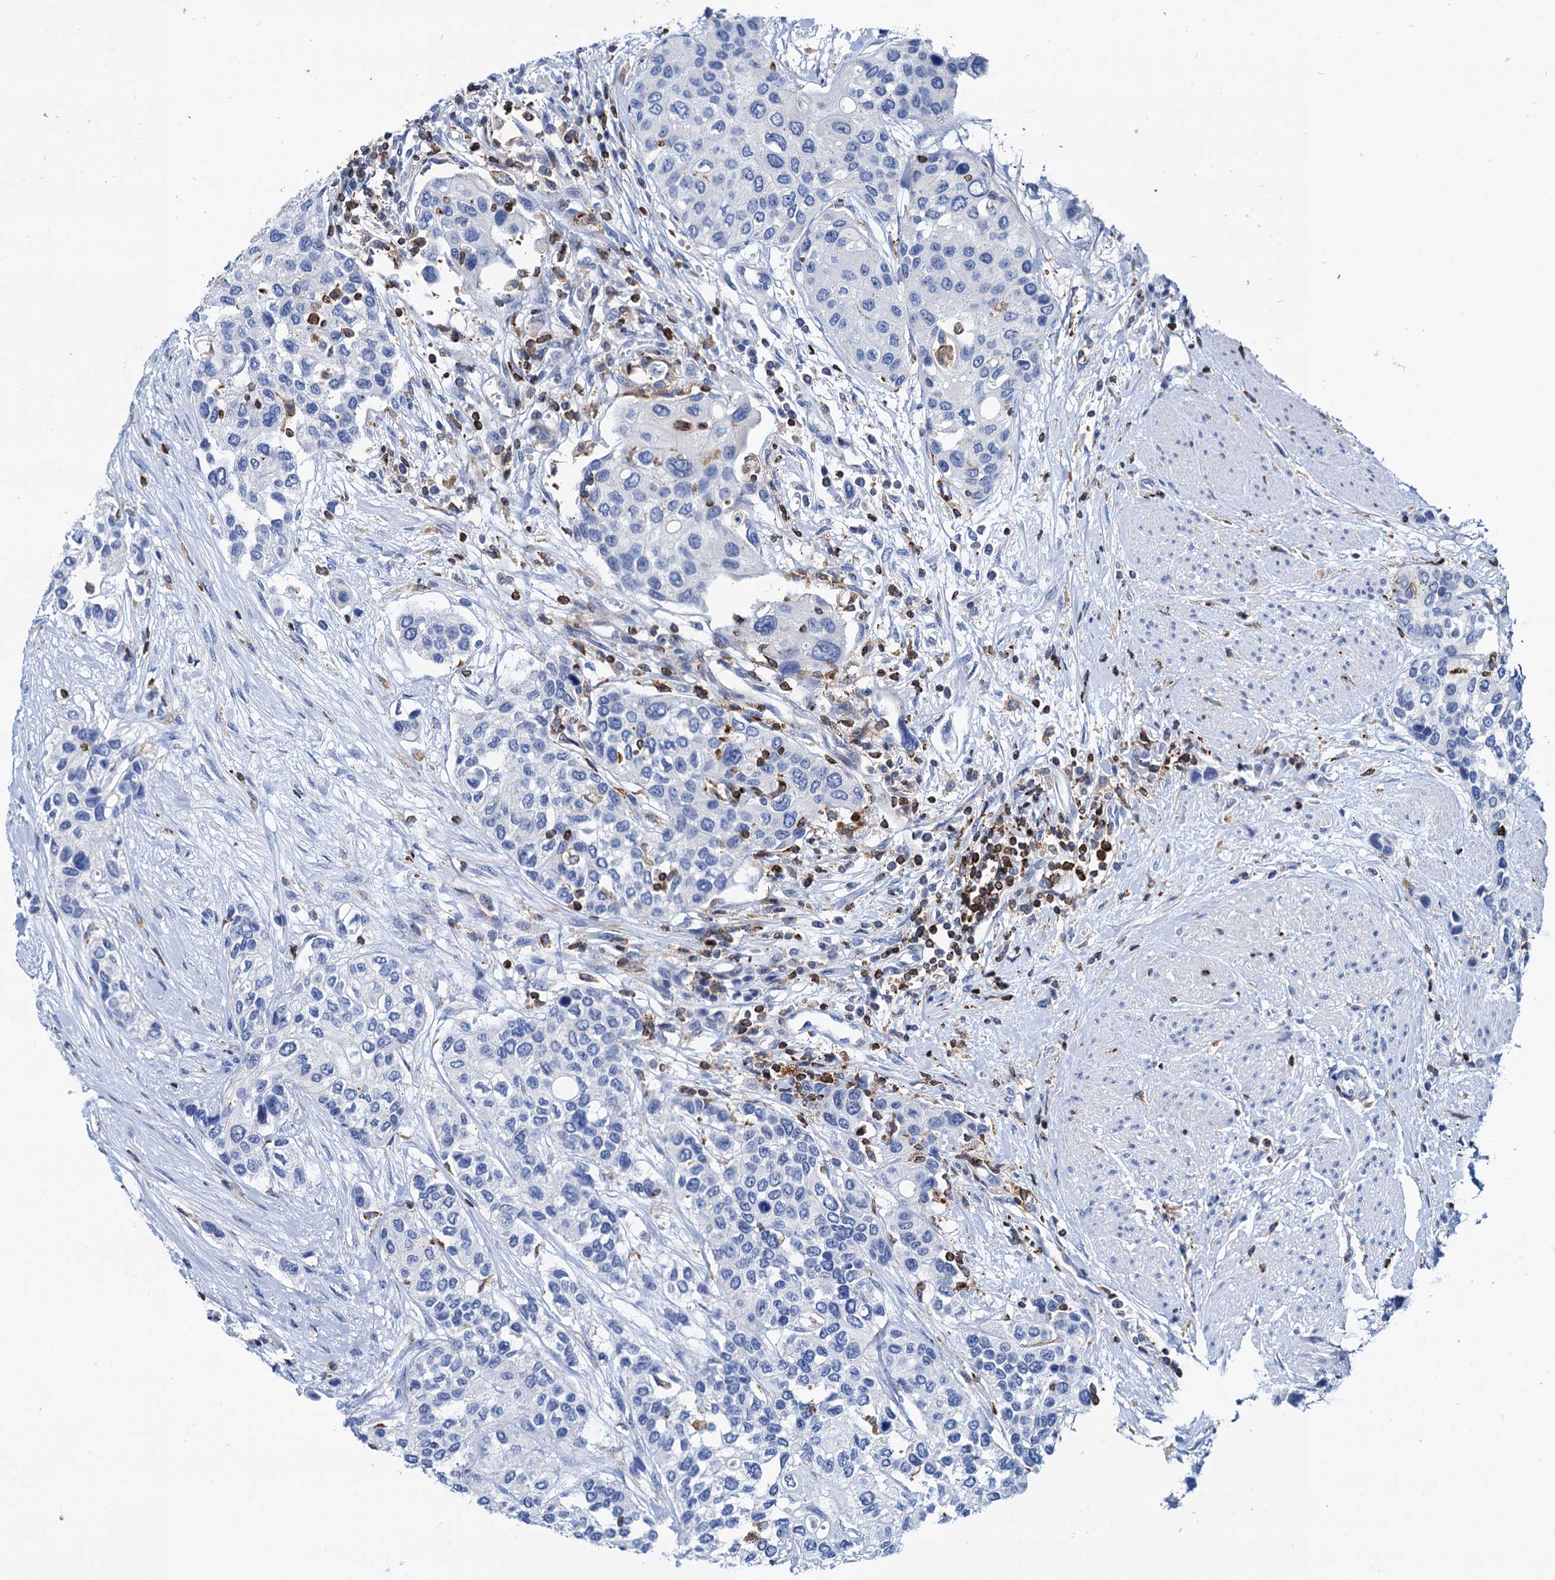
{"staining": {"intensity": "negative", "quantity": "none", "location": "none"}, "tissue": "urothelial cancer", "cell_type": "Tumor cells", "image_type": "cancer", "snomed": [{"axis": "morphology", "description": "Normal tissue, NOS"}, {"axis": "morphology", "description": "Urothelial carcinoma, High grade"}, {"axis": "topography", "description": "Vascular tissue"}, {"axis": "topography", "description": "Urinary bladder"}], "caption": "The photomicrograph displays no significant positivity in tumor cells of urothelial carcinoma (high-grade). (DAB (3,3'-diaminobenzidine) immunohistochemistry visualized using brightfield microscopy, high magnification).", "gene": "LCP2", "patient": {"sex": "female", "age": 56}}